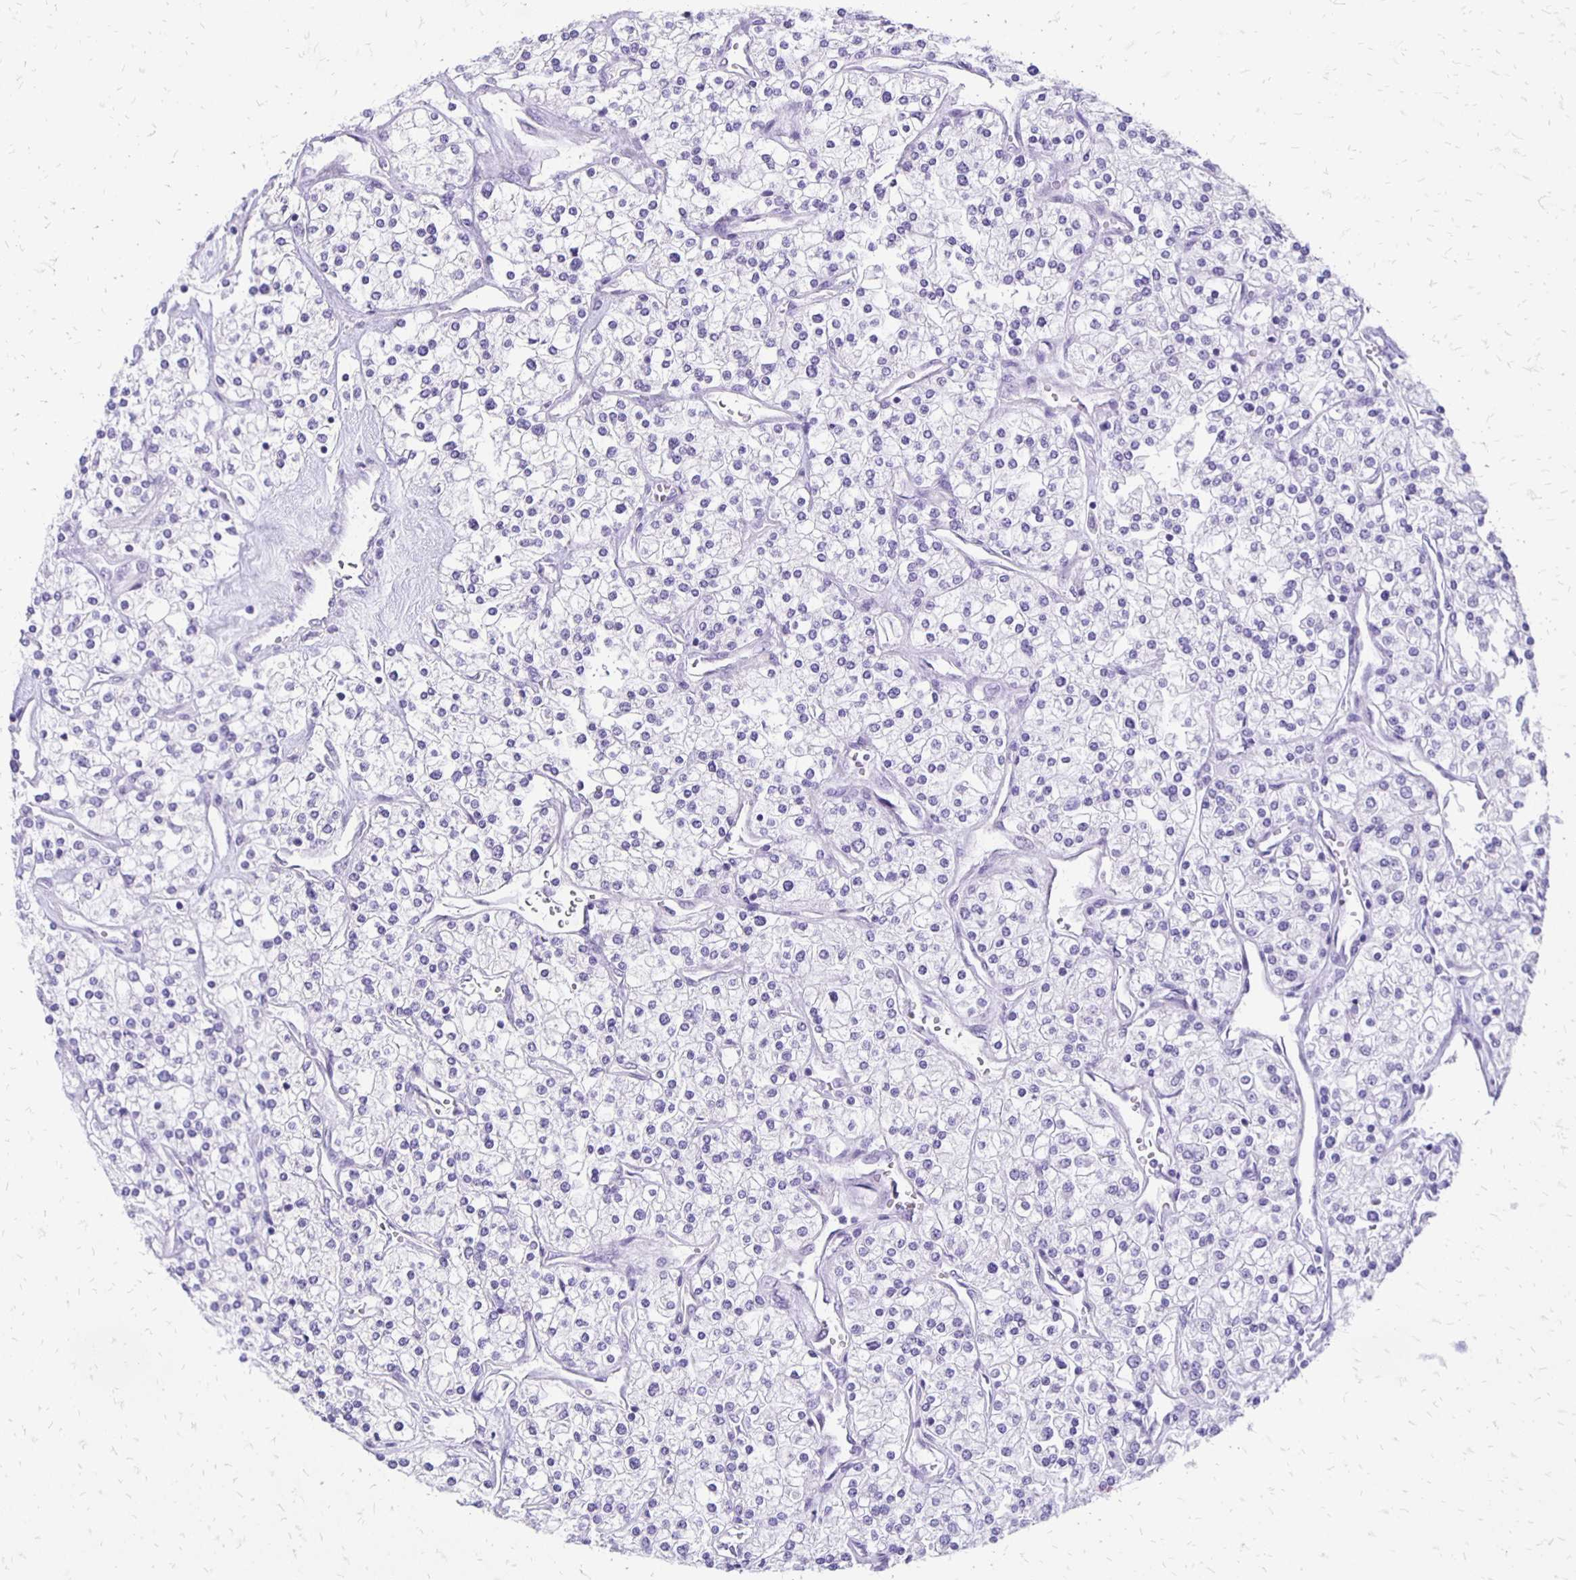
{"staining": {"intensity": "negative", "quantity": "none", "location": "none"}, "tissue": "renal cancer", "cell_type": "Tumor cells", "image_type": "cancer", "snomed": [{"axis": "morphology", "description": "Adenocarcinoma, NOS"}, {"axis": "topography", "description": "Kidney"}], "caption": "IHC of adenocarcinoma (renal) displays no positivity in tumor cells.", "gene": "ANKRD45", "patient": {"sex": "male", "age": 80}}